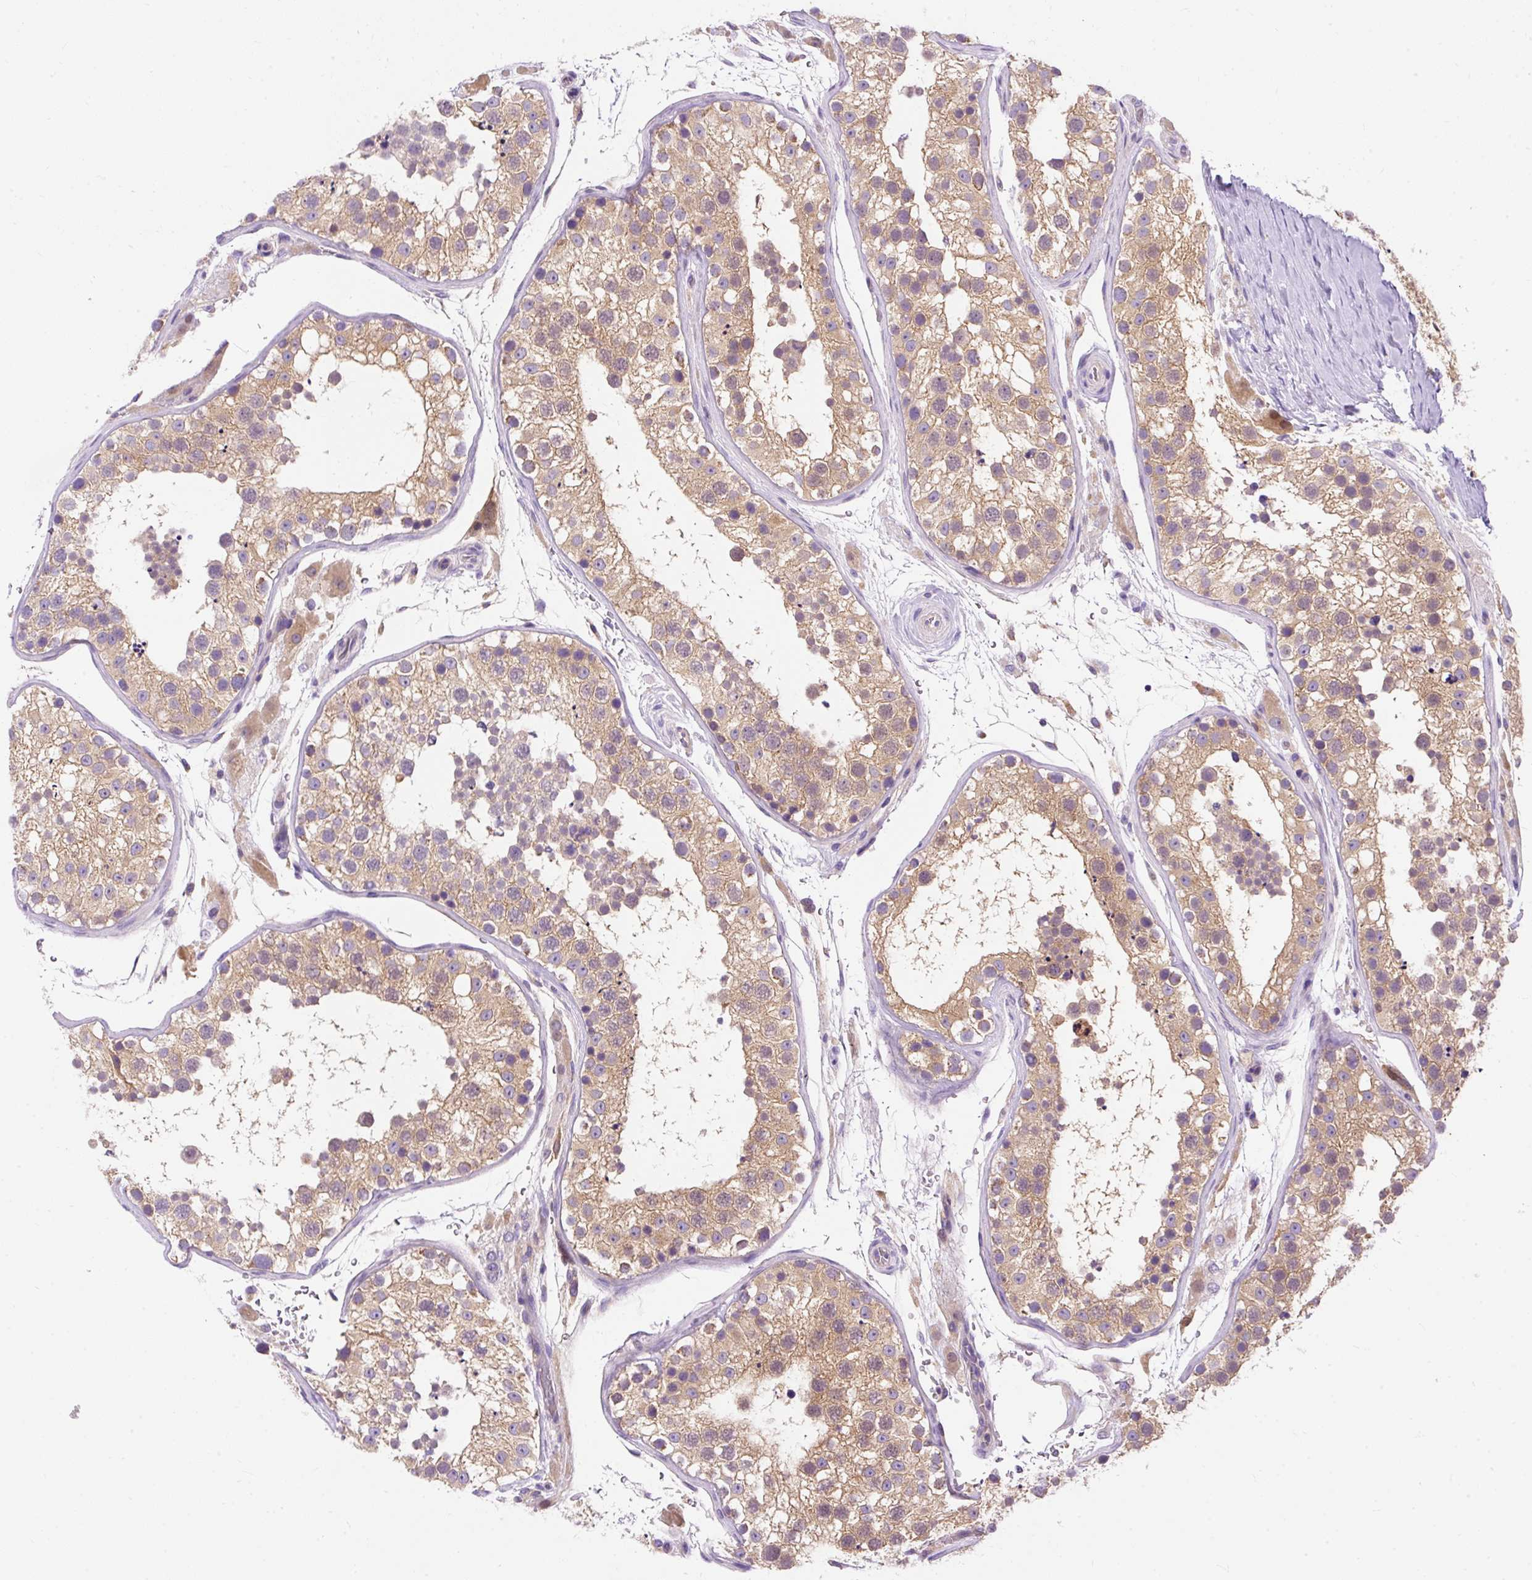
{"staining": {"intensity": "moderate", "quantity": "25%-75%", "location": "cytoplasmic/membranous"}, "tissue": "testis", "cell_type": "Cells in seminiferous ducts", "image_type": "normal", "snomed": [{"axis": "morphology", "description": "Normal tissue, NOS"}, {"axis": "topography", "description": "Testis"}], "caption": "Cells in seminiferous ducts display moderate cytoplasmic/membranous staining in approximately 25%-75% of cells in unremarkable testis.", "gene": "OR4K15", "patient": {"sex": "male", "age": 26}}